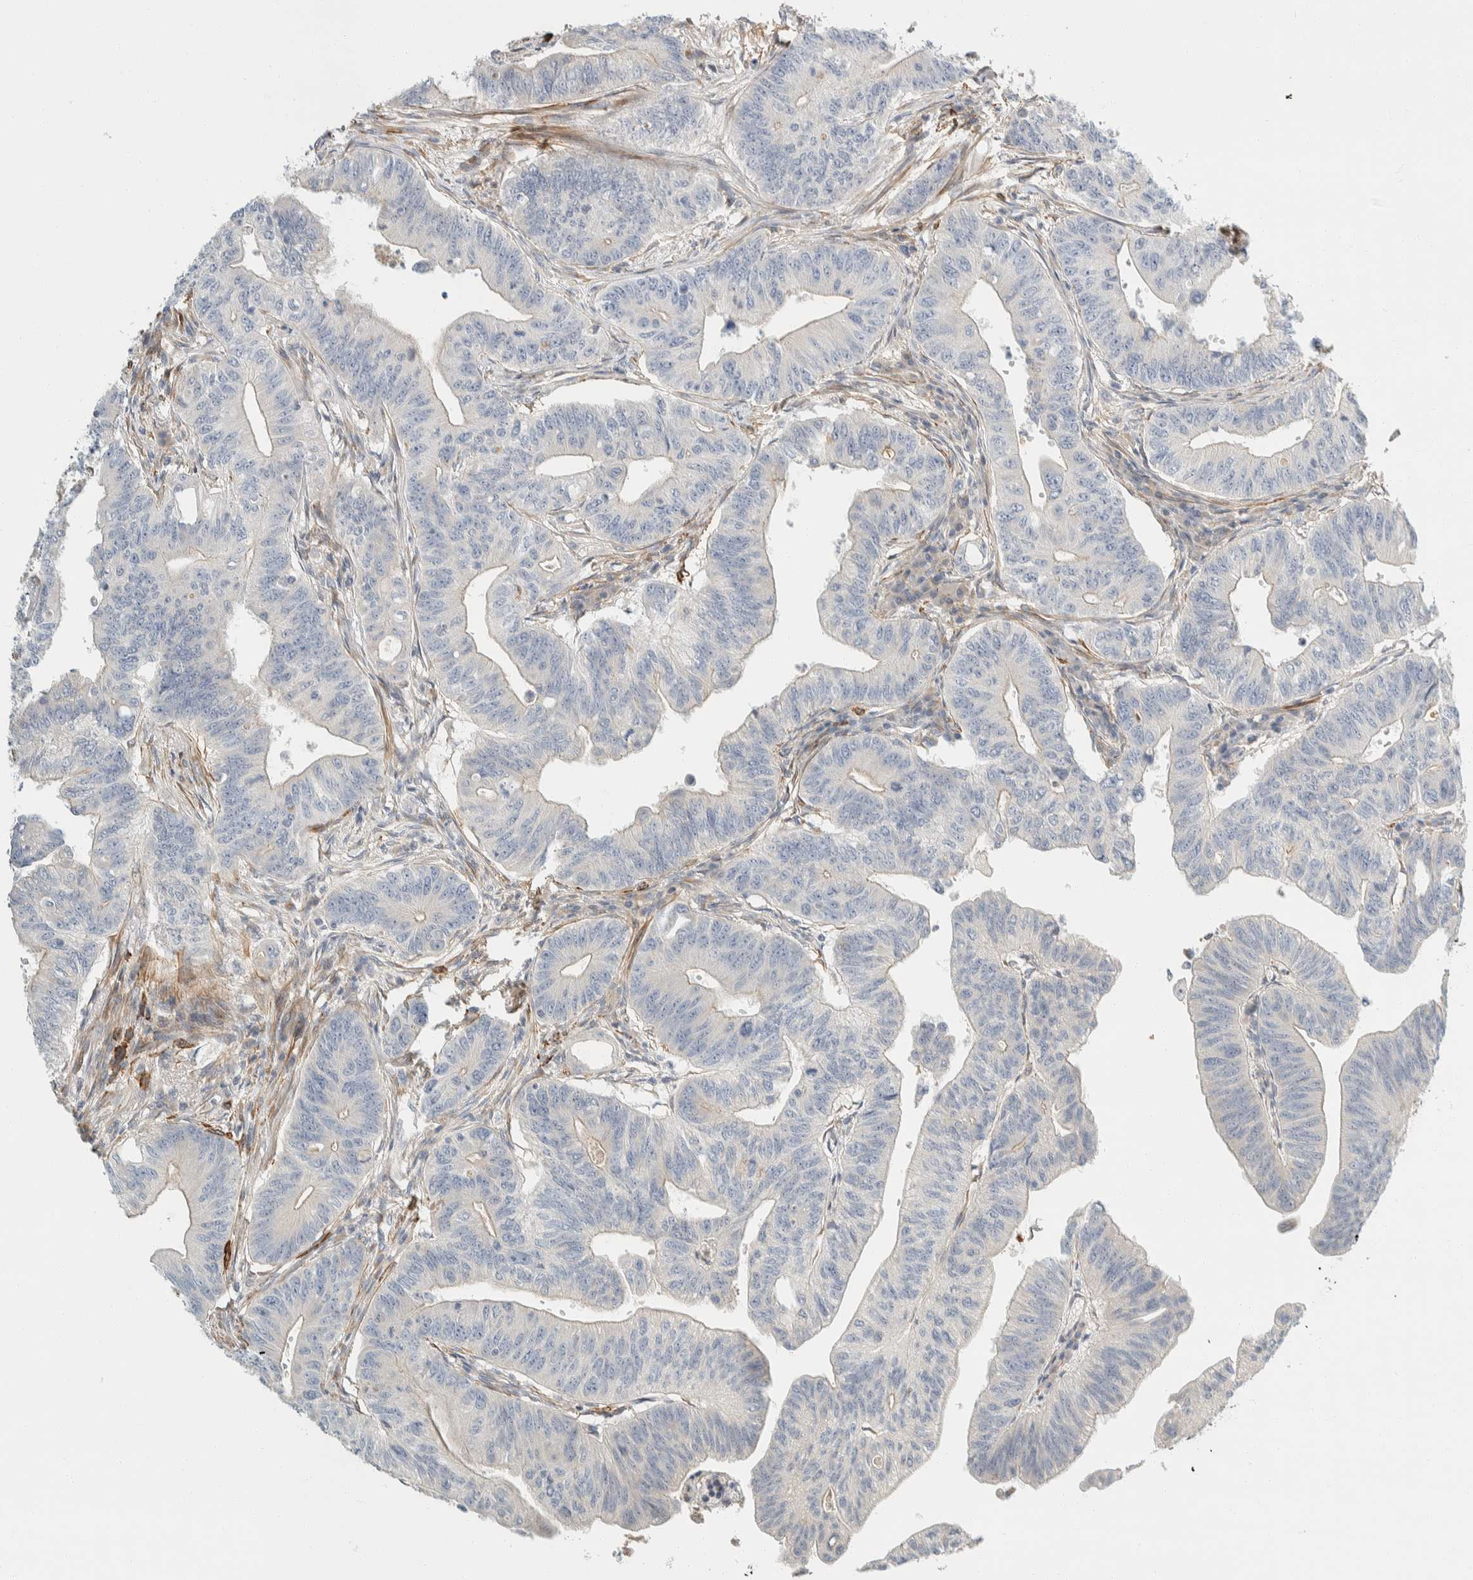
{"staining": {"intensity": "negative", "quantity": "none", "location": "none"}, "tissue": "colorectal cancer", "cell_type": "Tumor cells", "image_type": "cancer", "snomed": [{"axis": "morphology", "description": "Adenoma, NOS"}, {"axis": "morphology", "description": "Adenocarcinoma, NOS"}, {"axis": "topography", "description": "Colon"}], "caption": "Tumor cells are negative for brown protein staining in colorectal cancer (adenoma).", "gene": "CDR2", "patient": {"sex": "male", "age": 79}}